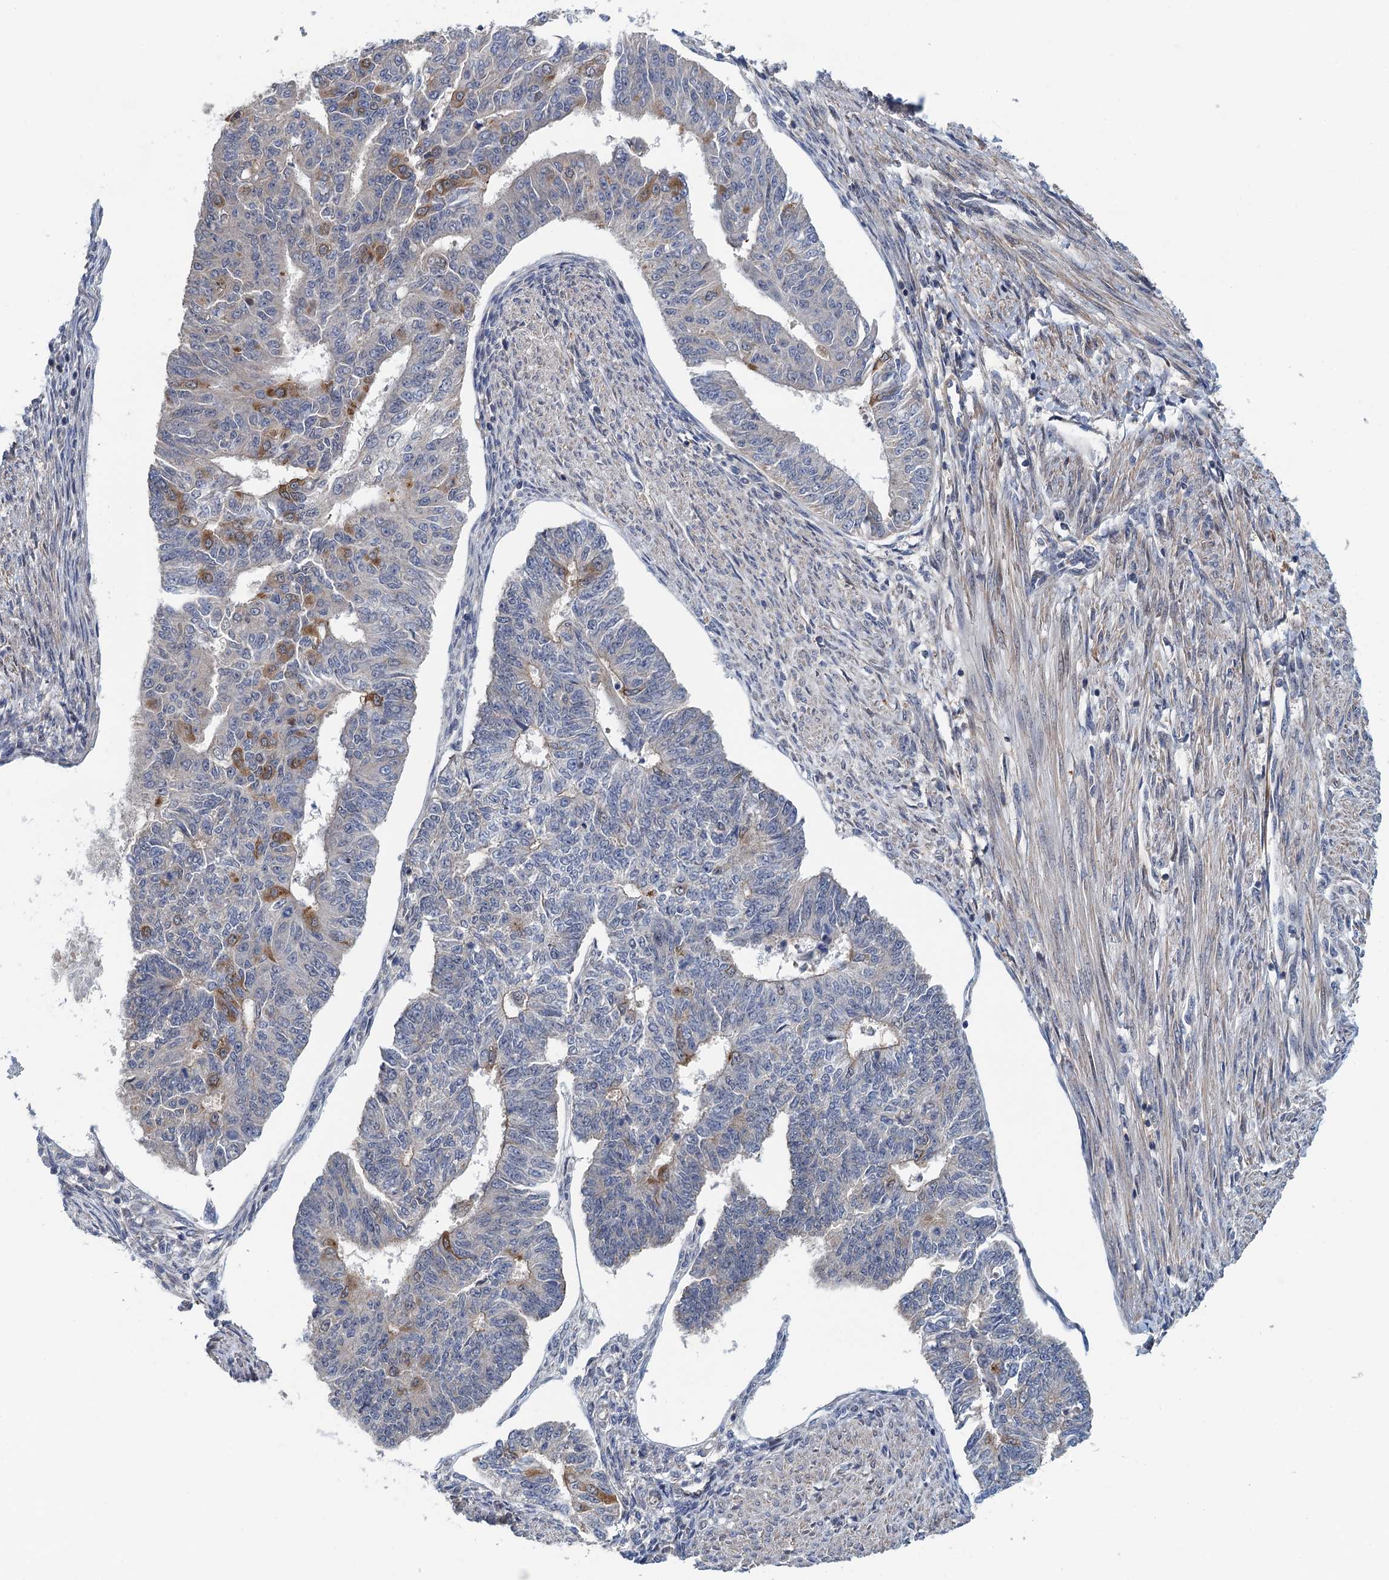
{"staining": {"intensity": "moderate", "quantity": "<25%", "location": "cytoplasmic/membranous"}, "tissue": "endometrial cancer", "cell_type": "Tumor cells", "image_type": "cancer", "snomed": [{"axis": "morphology", "description": "Adenocarcinoma, NOS"}, {"axis": "topography", "description": "Endometrium"}], "caption": "Immunohistochemical staining of adenocarcinoma (endometrial) displays low levels of moderate cytoplasmic/membranous protein staining in approximately <25% of tumor cells. The staining is performed using DAB brown chromogen to label protein expression. The nuclei are counter-stained blue using hematoxylin.", "gene": "MDM1", "patient": {"sex": "female", "age": 32}}